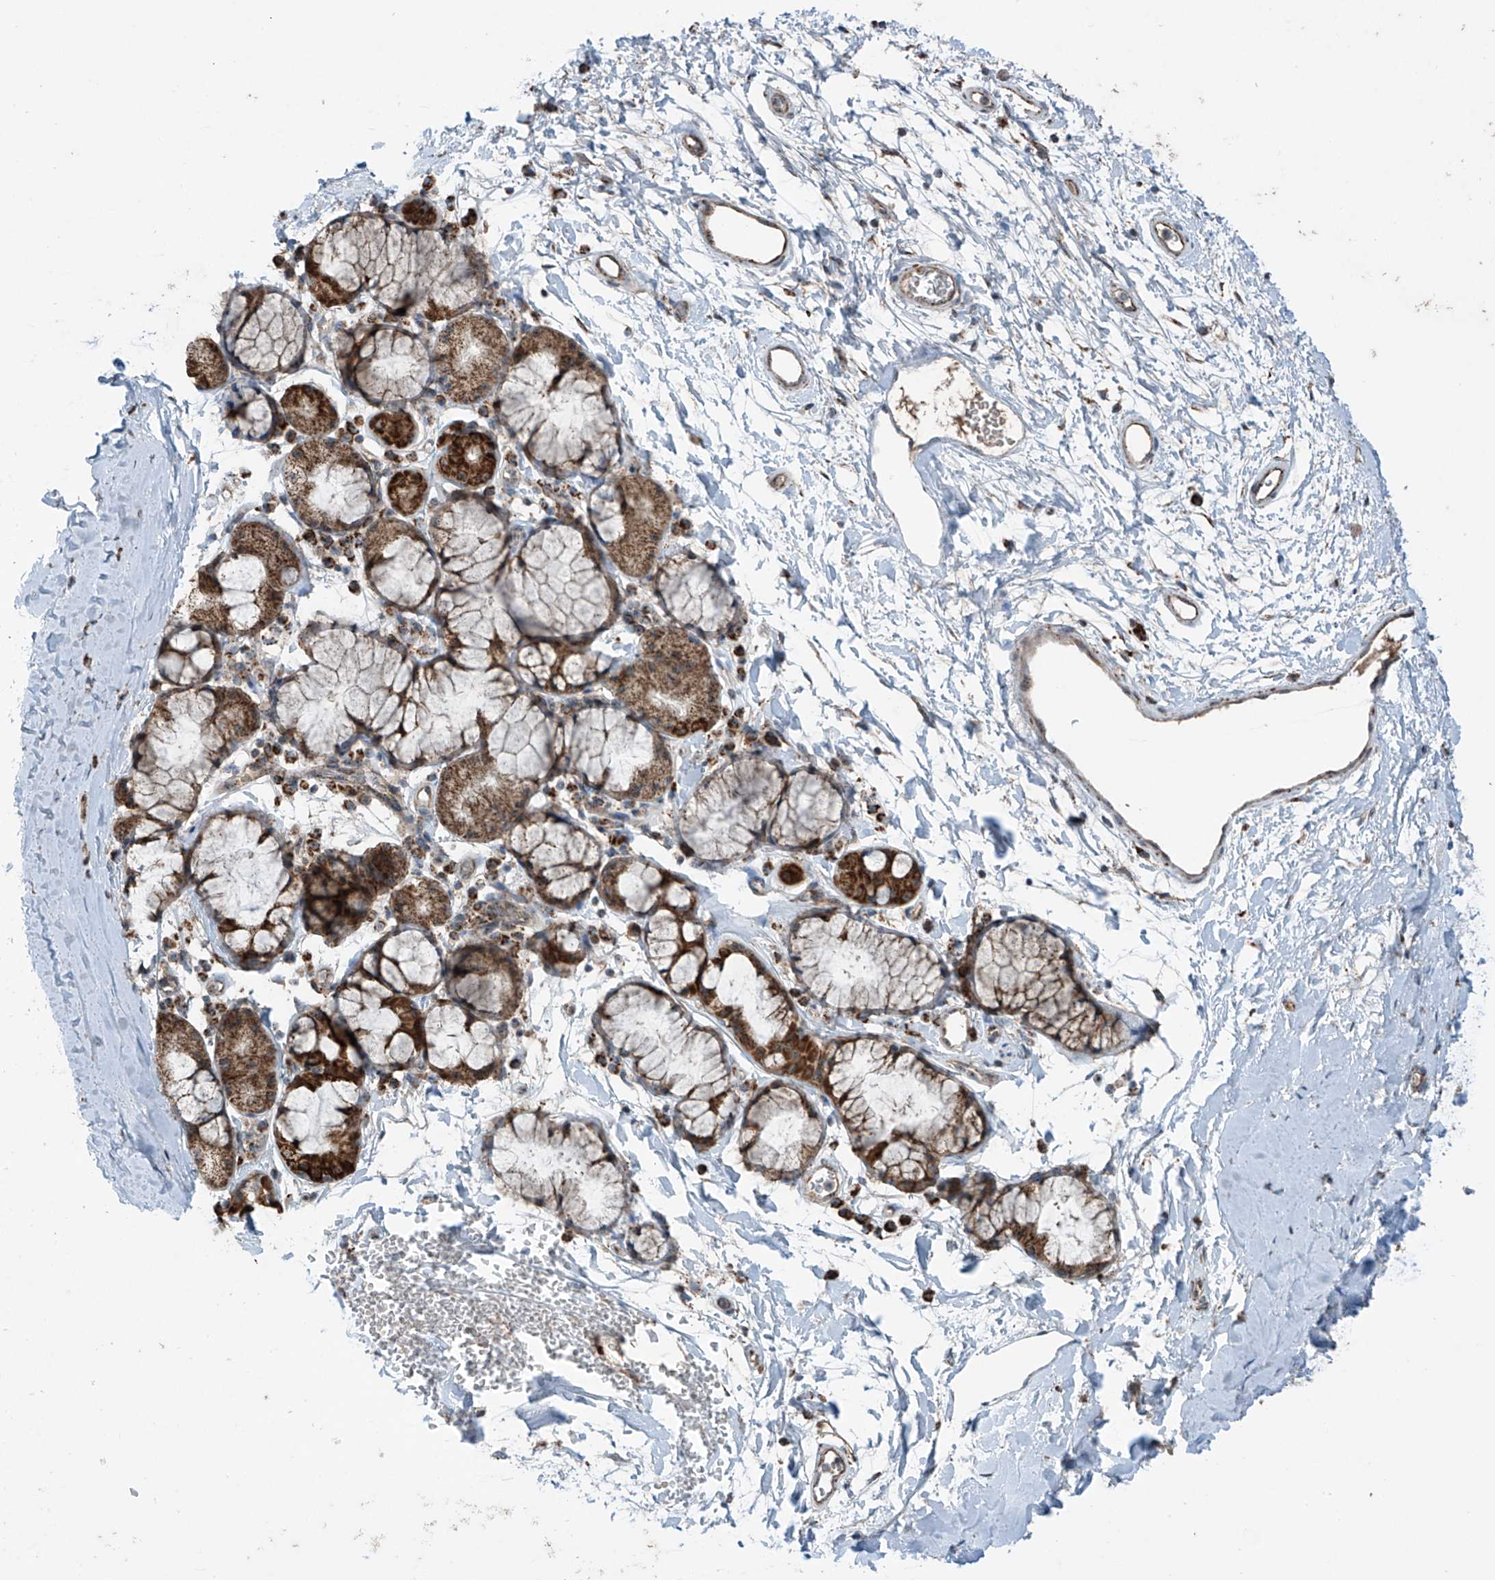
{"staining": {"intensity": "moderate", "quantity": ">75%", "location": "cytoplasmic/membranous"}, "tissue": "bronchus", "cell_type": "Respiratory epithelial cells", "image_type": "normal", "snomed": [{"axis": "morphology", "description": "Normal tissue, NOS"}, {"axis": "topography", "description": "Cartilage tissue"}, {"axis": "topography", "description": "Bronchus"}], "caption": "Immunohistochemical staining of normal bronchus exhibits >75% levels of moderate cytoplasmic/membranous protein expression in approximately >75% of respiratory epithelial cells. The staining was performed using DAB to visualize the protein expression in brown, while the nuclei were stained in blue with hematoxylin (Magnification: 20x).", "gene": "SAMD3", "patient": {"sex": "female", "age": 53}}